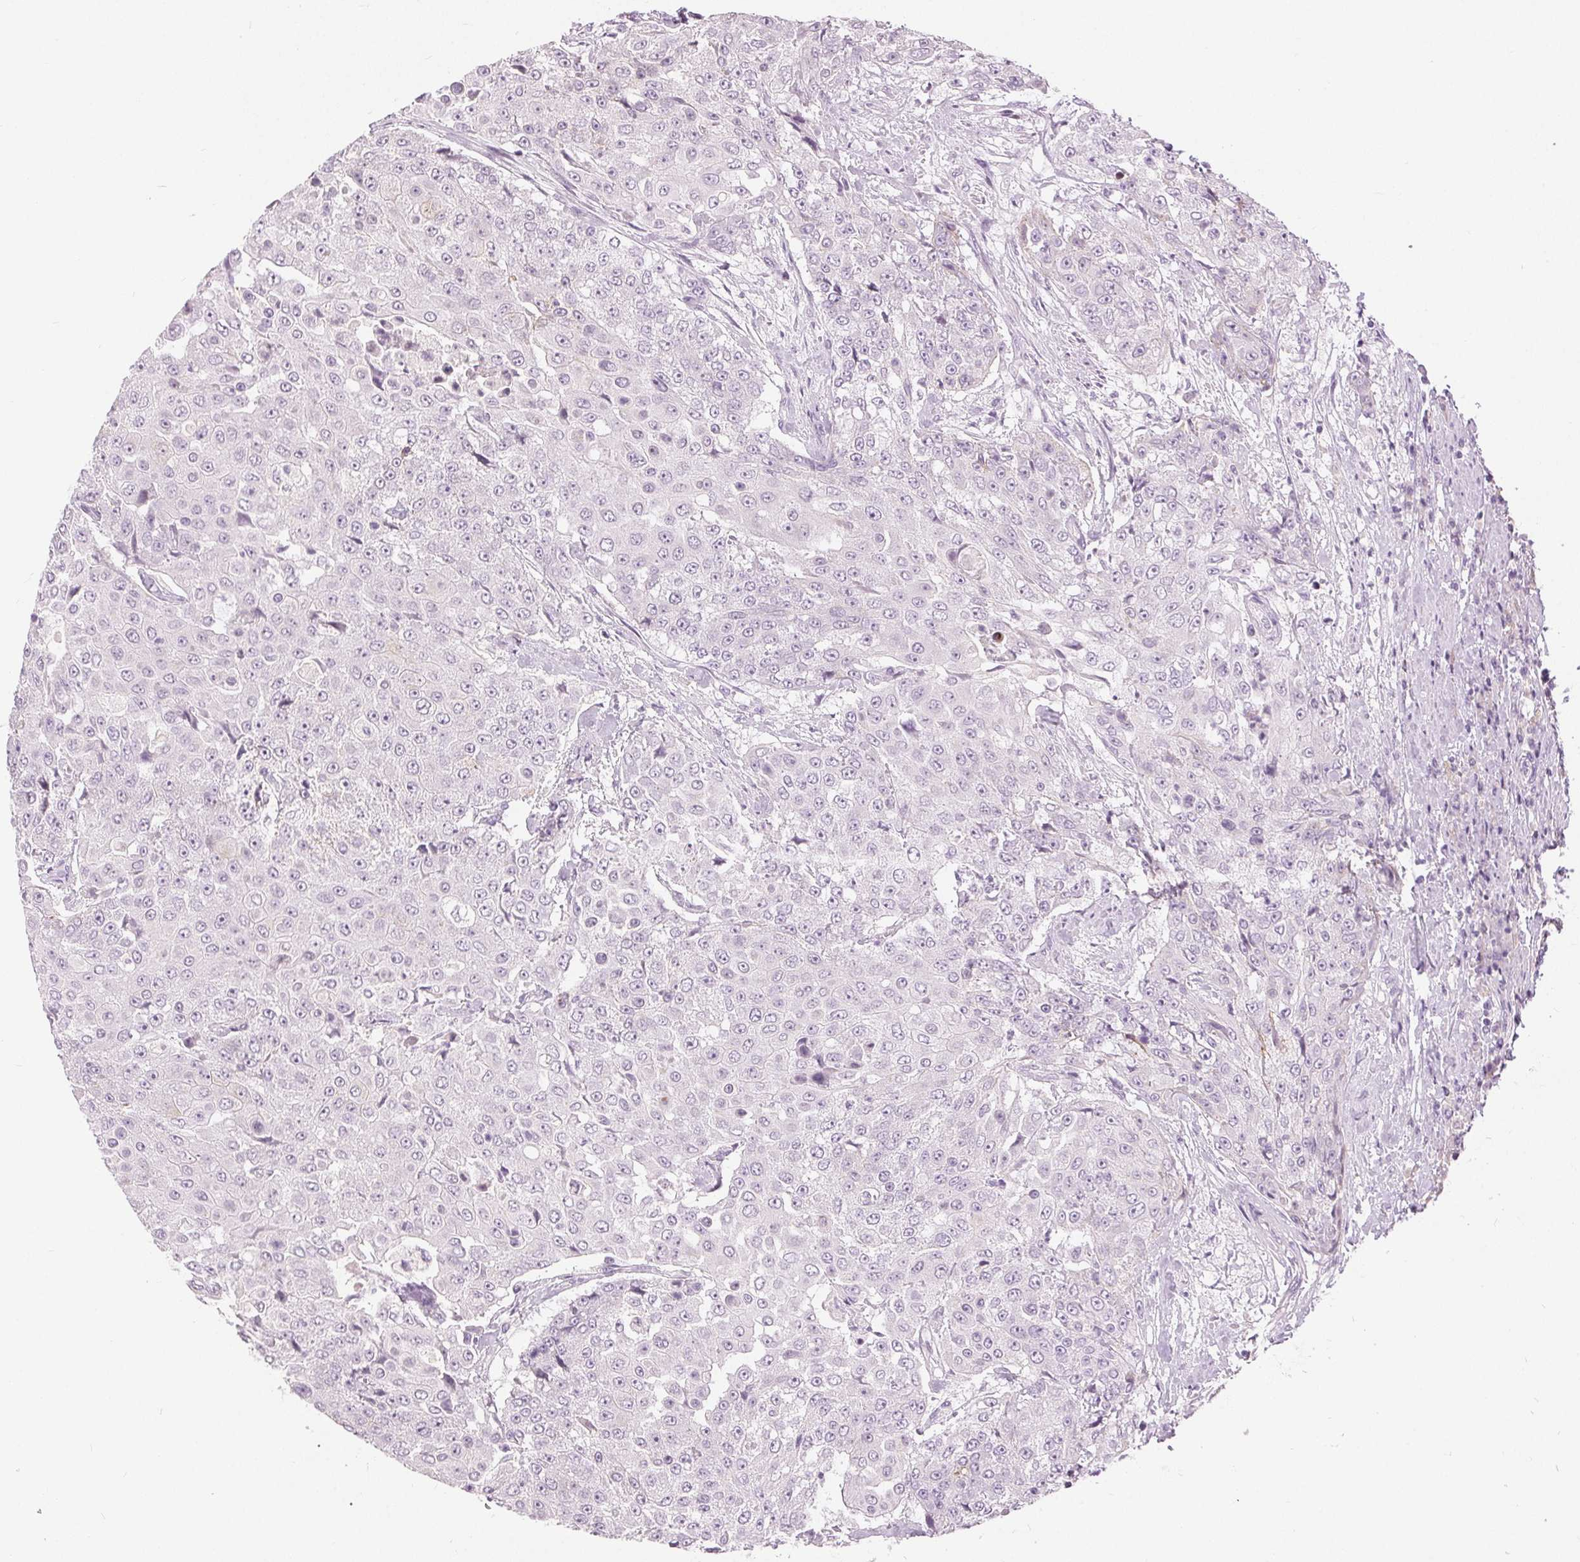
{"staining": {"intensity": "negative", "quantity": "none", "location": "none"}, "tissue": "urothelial cancer", "cell_type": "Tumor cells", "image_type": "cancer", "snomed": [{"axis": "morphology", "description": "Urothelial carcinoma, High grade"}, {"axis": "topography", "description": "Urinary bladder"}], "caption": "Tumor cells show no significant protein expression in urothelial cancer.", "gene": "DSG3", "patient": {"sex": "female", "age": 63}}